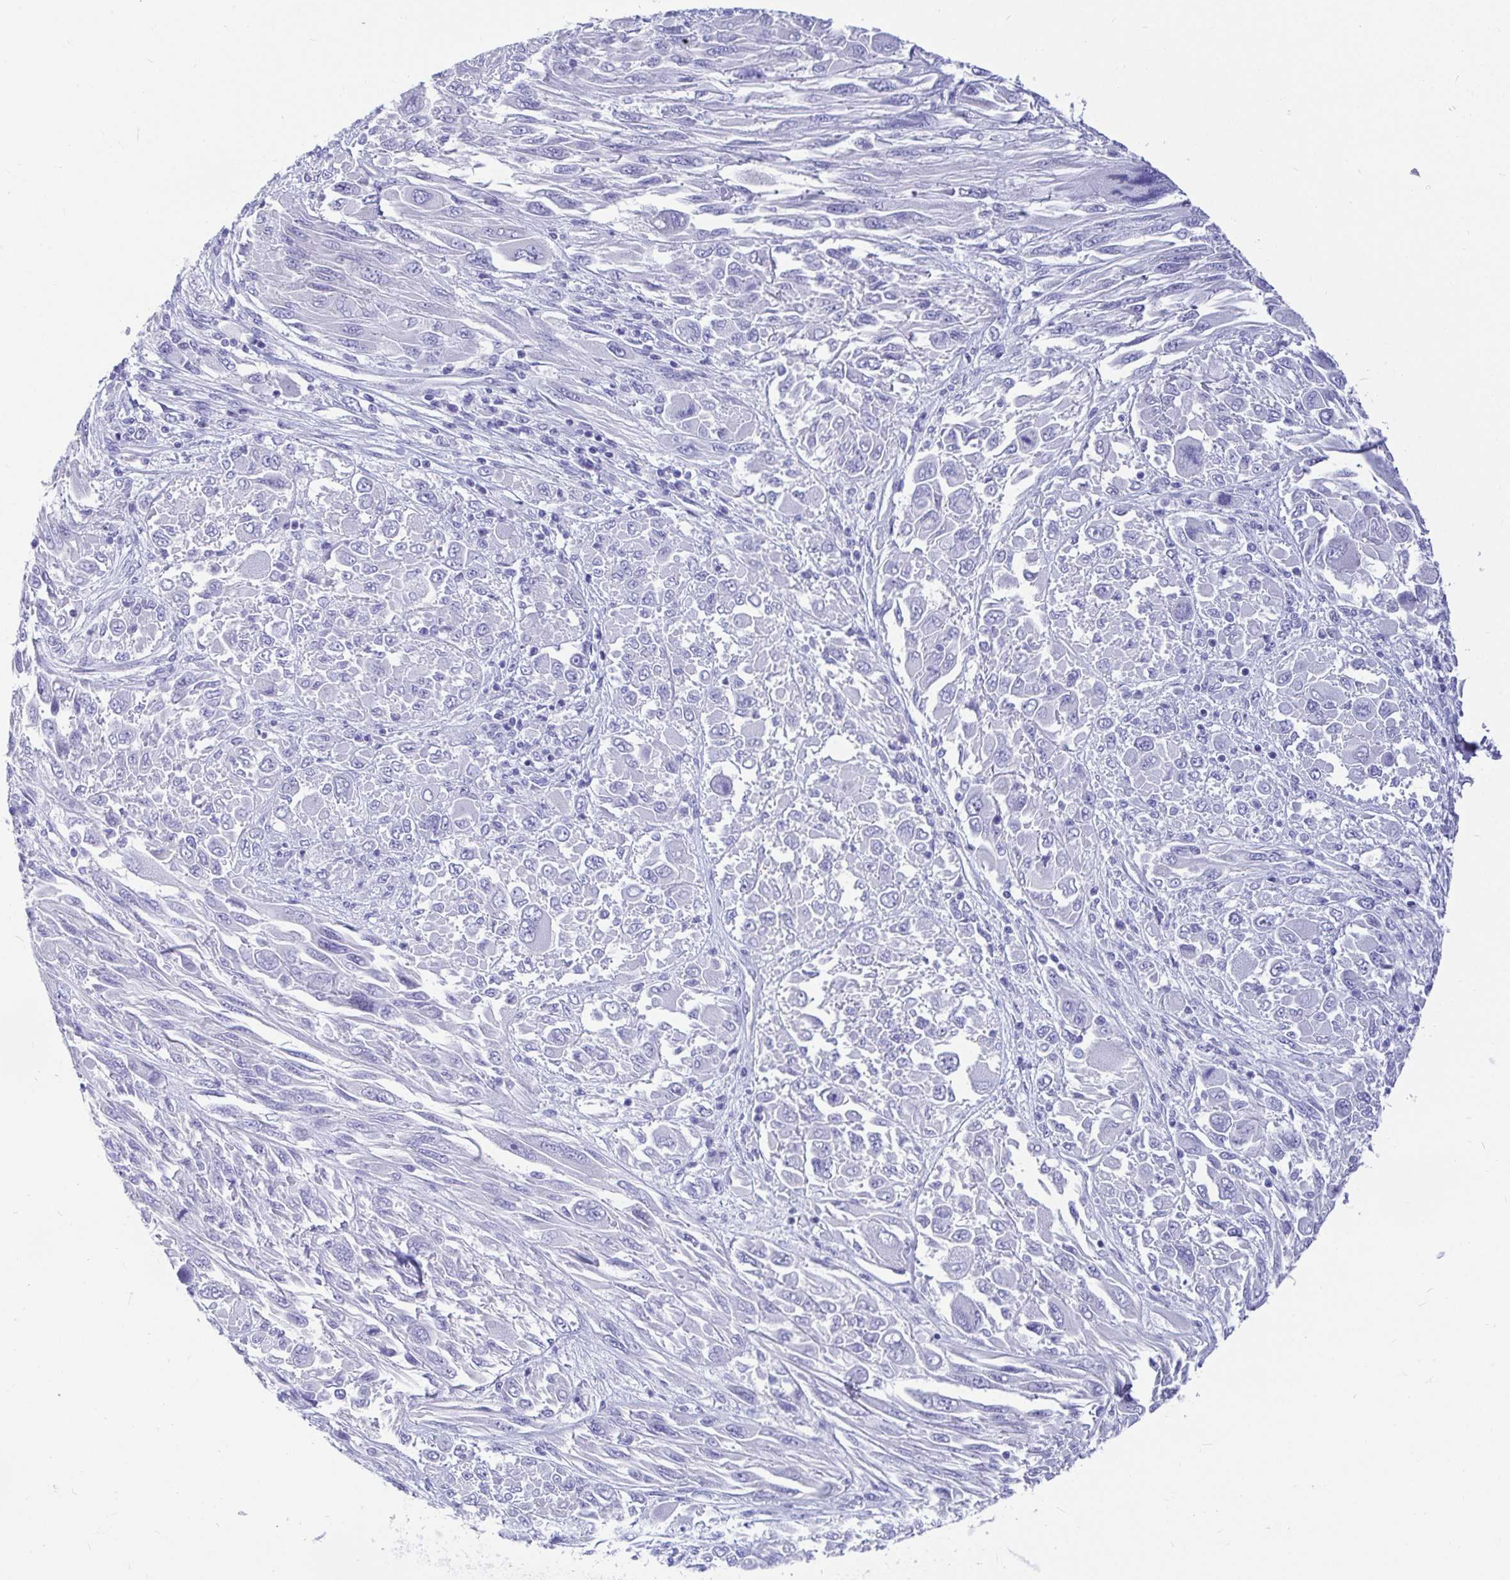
{"staining": {"intensity": "negative", "quantity": "none", "location": "none"}, "tissue": "melanoma", "cell_type": "Tumor cells", "image_type": "cancer", "snomed": [{"axis": "morphology", "description": "Malignant melanoma, NOS"}, {"axis": "topography", "description": "Skin"}], "caption": "This is a histopathology image of IHC staining of malignant melanoma, which shows no expression in tumor cells.", "gene": "ZPBP2", "patient": {"sex": "female", "age": 91}}